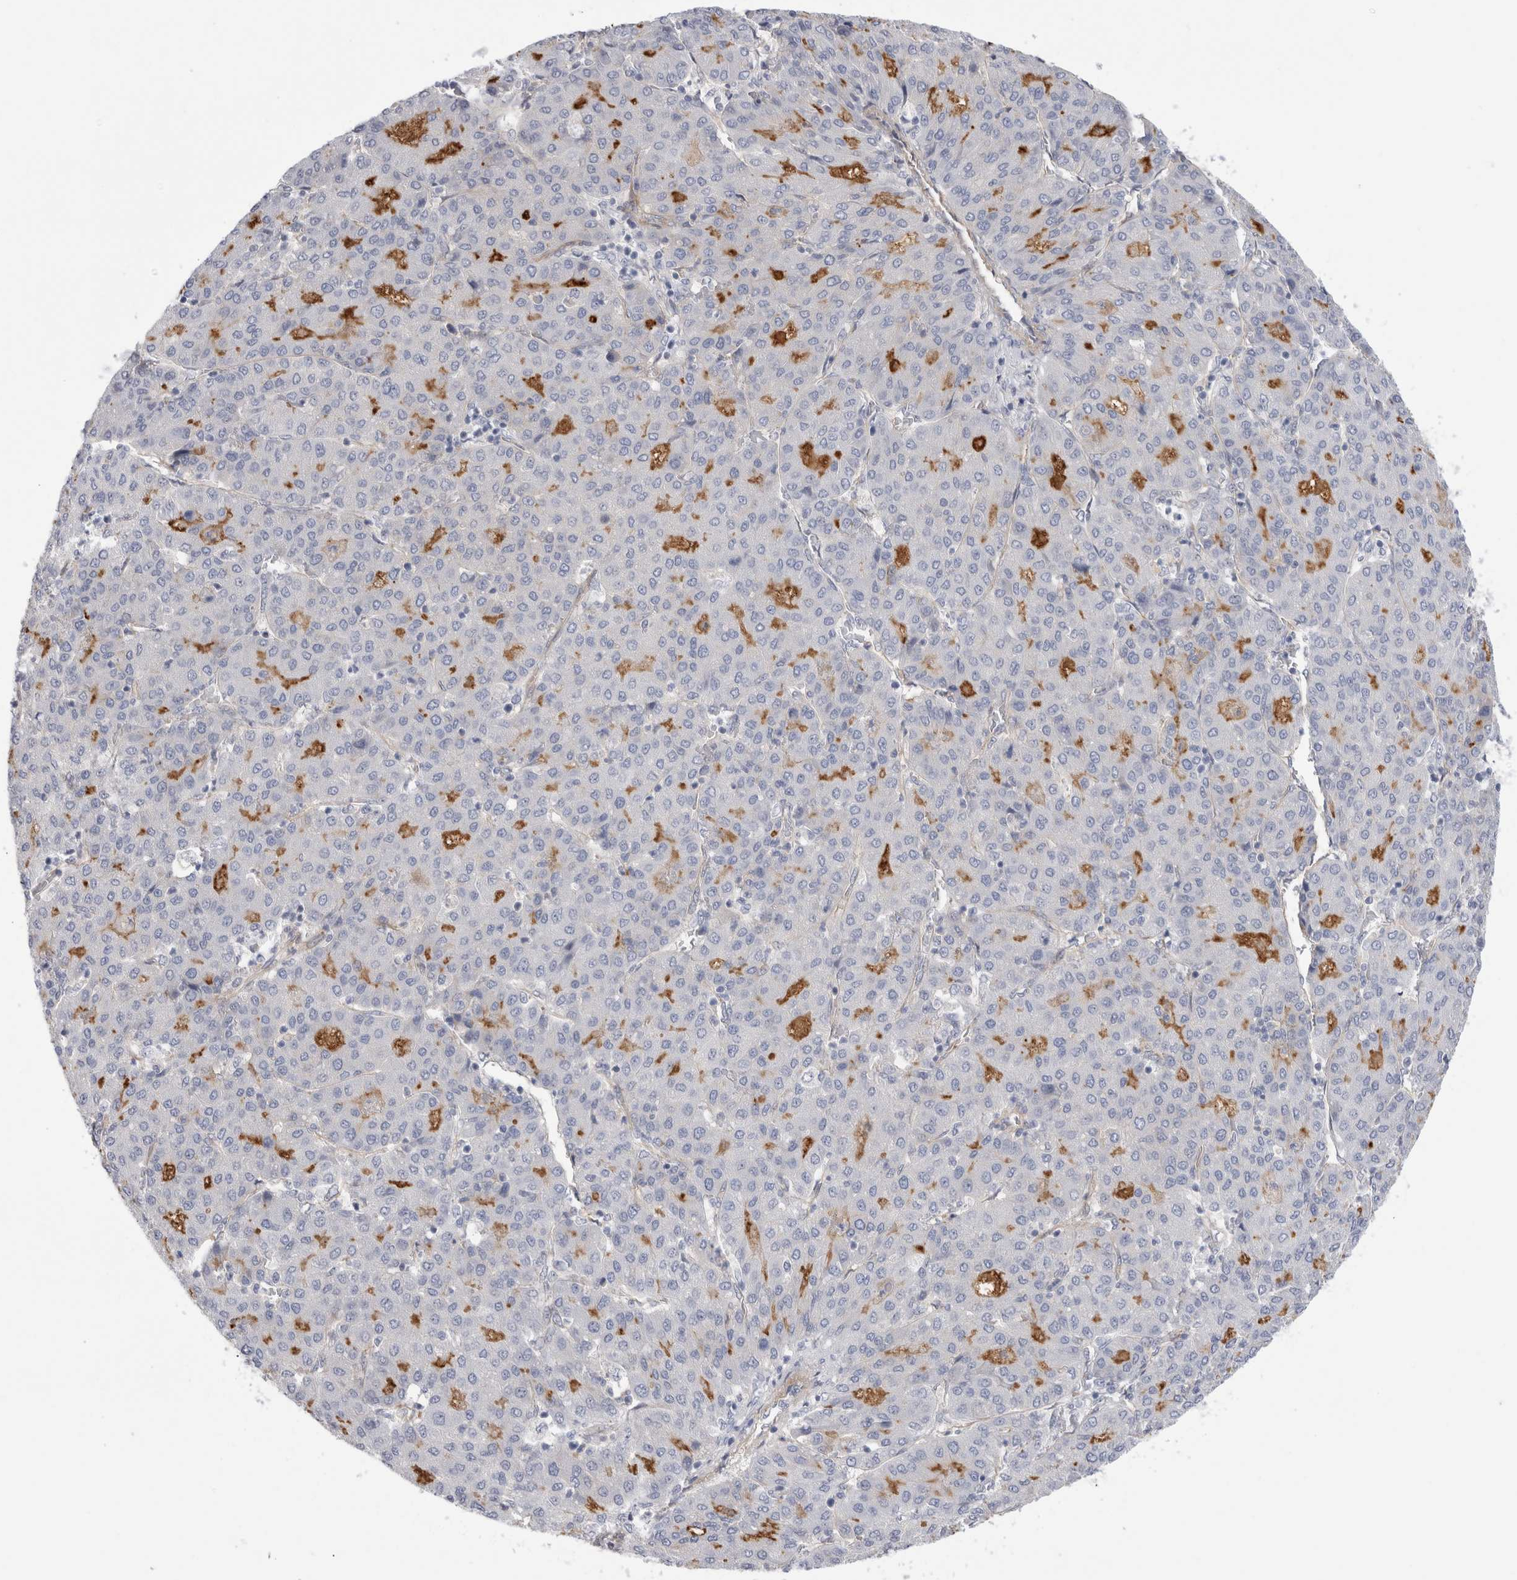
{"staining": {"intensity": "moderate", "quantity": "<25%", "location": "cytoplasmic/membranous"}, "tissue": "liver cancer", "cell_type": "Tumor cells", "image_type": "cancer", "snomed": [{"axis": "morphology", "description": "Carcinoma, Hepatocellular, NOS"}, {"axis": "topography", "description": "Liver"}], "caption": "Immunohistochemical staining of human liver hepatocellular carcinoma exhibits moderate cytoplasmic/membranous protein positivity in approximately <25% of tumor cells. Nuclei are stained in blue.", "gene": "VANGL1", "patient": {"sex": "male", "age": 65}}